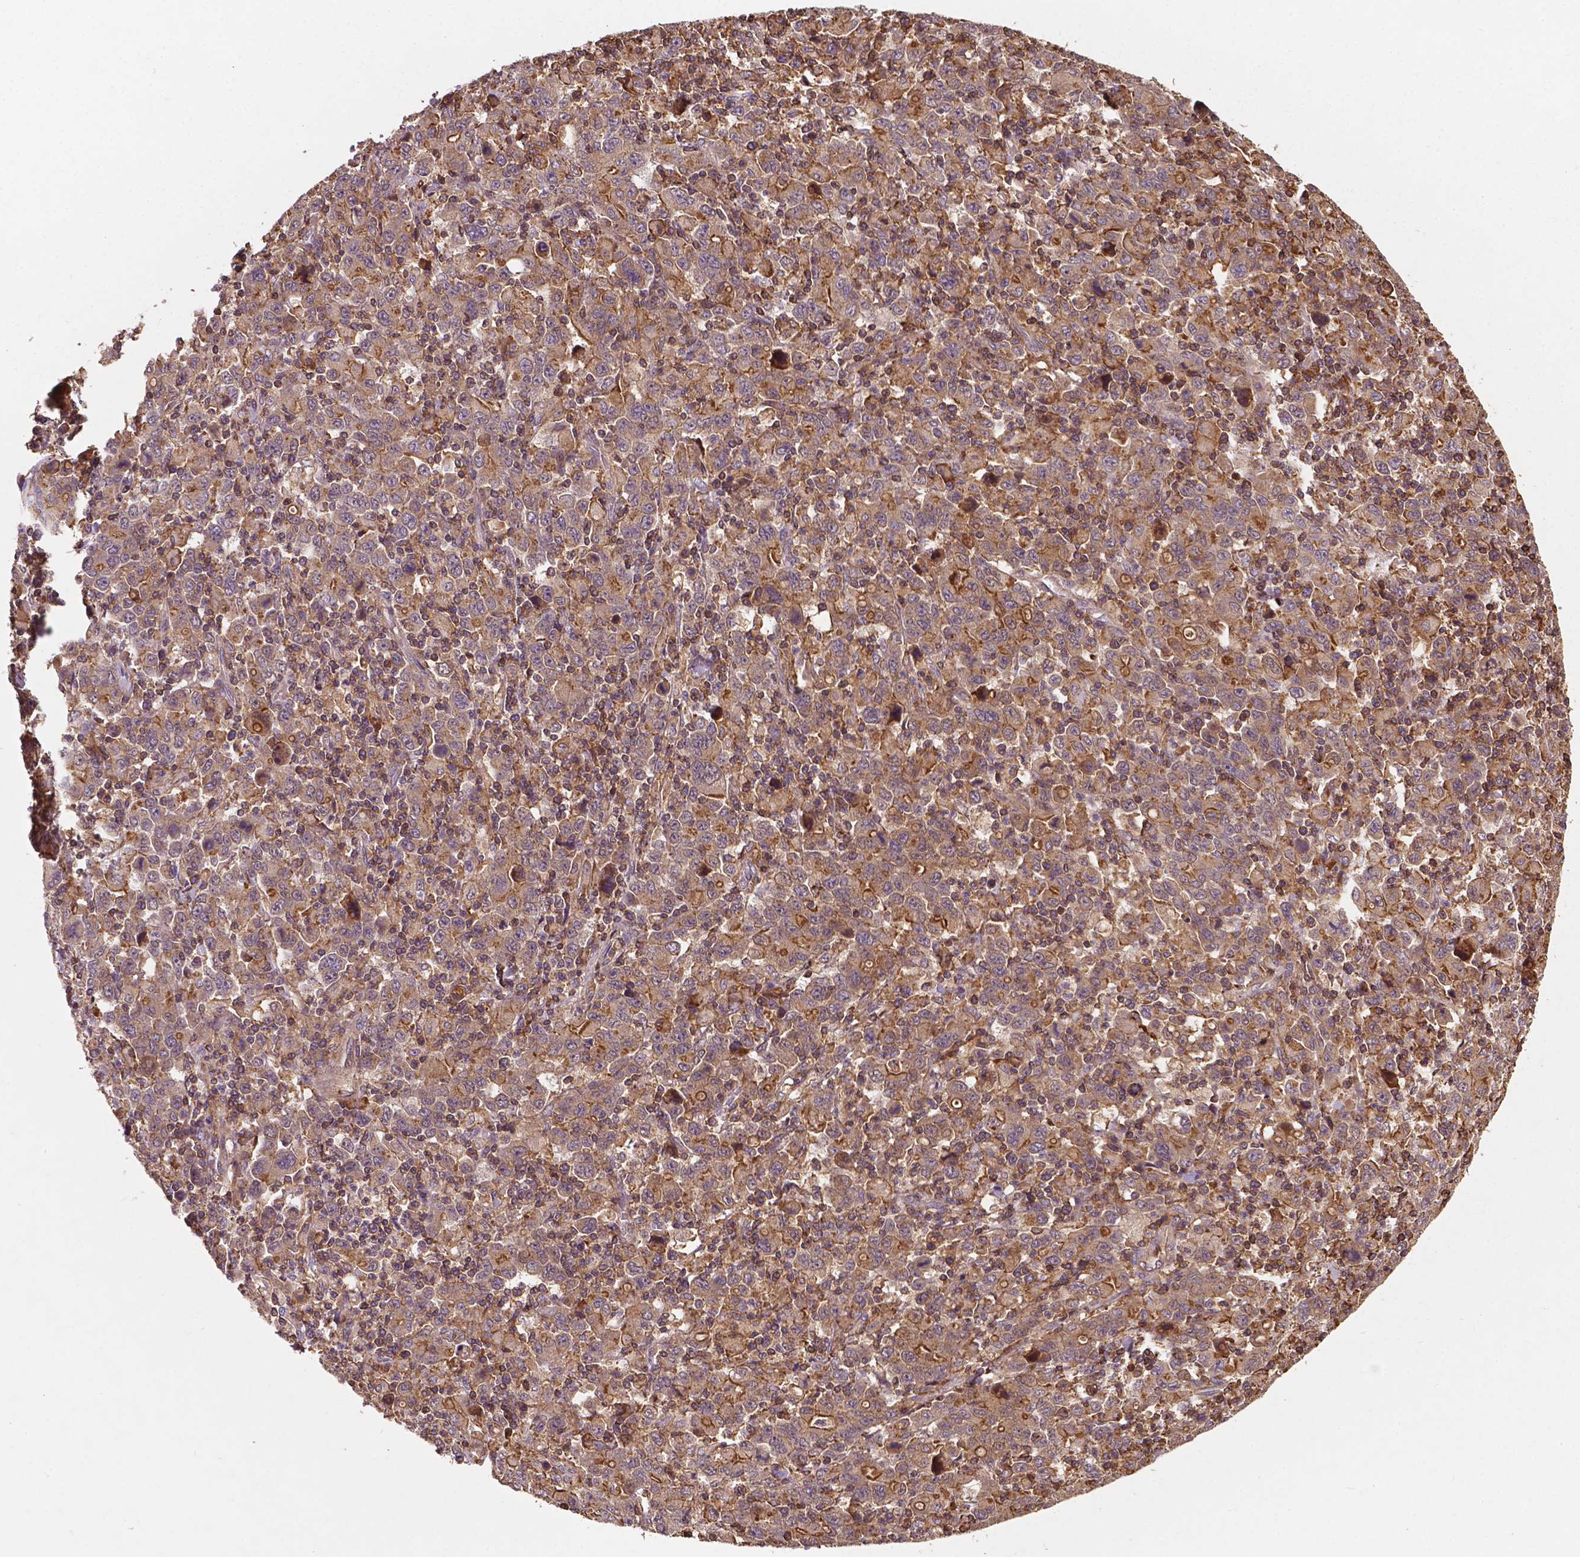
{"staining": {"intensity": "moderate", "quantity": ">75%", "location": "cytoplasmic/membranous"}, "tissue": "stomach cancer", "cell_type": "Tumor cells", "image_type": "cancer", "snomed": [{"axis": "morphology", "description": "Adenocarcinoma, NOS"}, {"axis": "topography", "description": "Stomach, upper"}], "caption": "The histopathology image shows a brown stain indicating the presence of a protein in the cytoplasmic/membranous of tumor cells in adenocarcinoma (stomach).", "gene": "ZMYND19", "patient": {"sex": "male", "age": 69}}